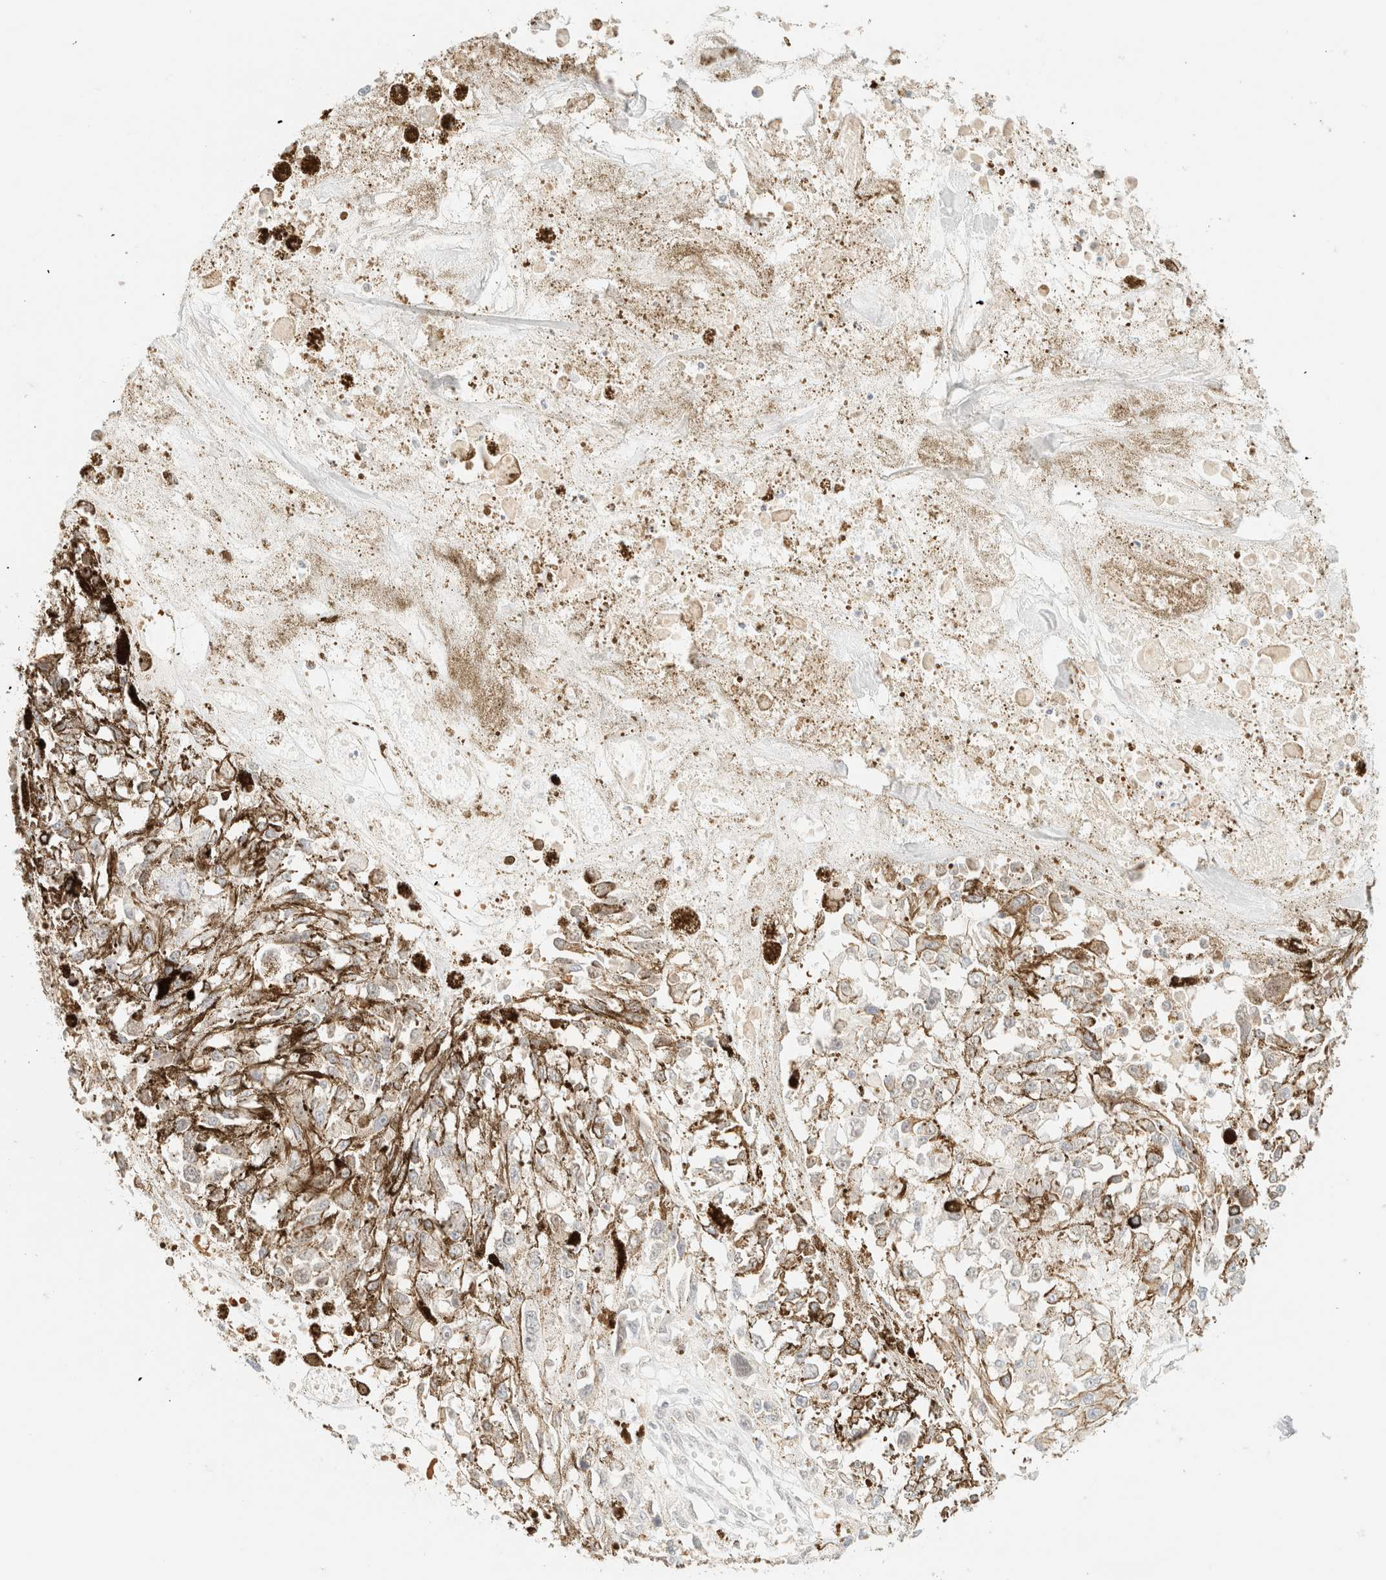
{"staining": {"intensity": "negative", "quantity": "none", "location": "none"}, "tissue": "melanoma", "cell_type": "Tumor cells", "image_type": "cancer", "snomed": [{"axis": "morphology", "description": "Malignant melanoma, Metastatic site"}, {"axis": "topography", "description": "Lymph node"}], "caption": "This photomicrograph is of malignant melanoma (metastatic site) stained with IHC to label a protein in brown with the nuclei are counter-stained blue. There is no staining in tumor cells.", "gene": "TSR1", "patient": {"sex": "male", "age": 59}}